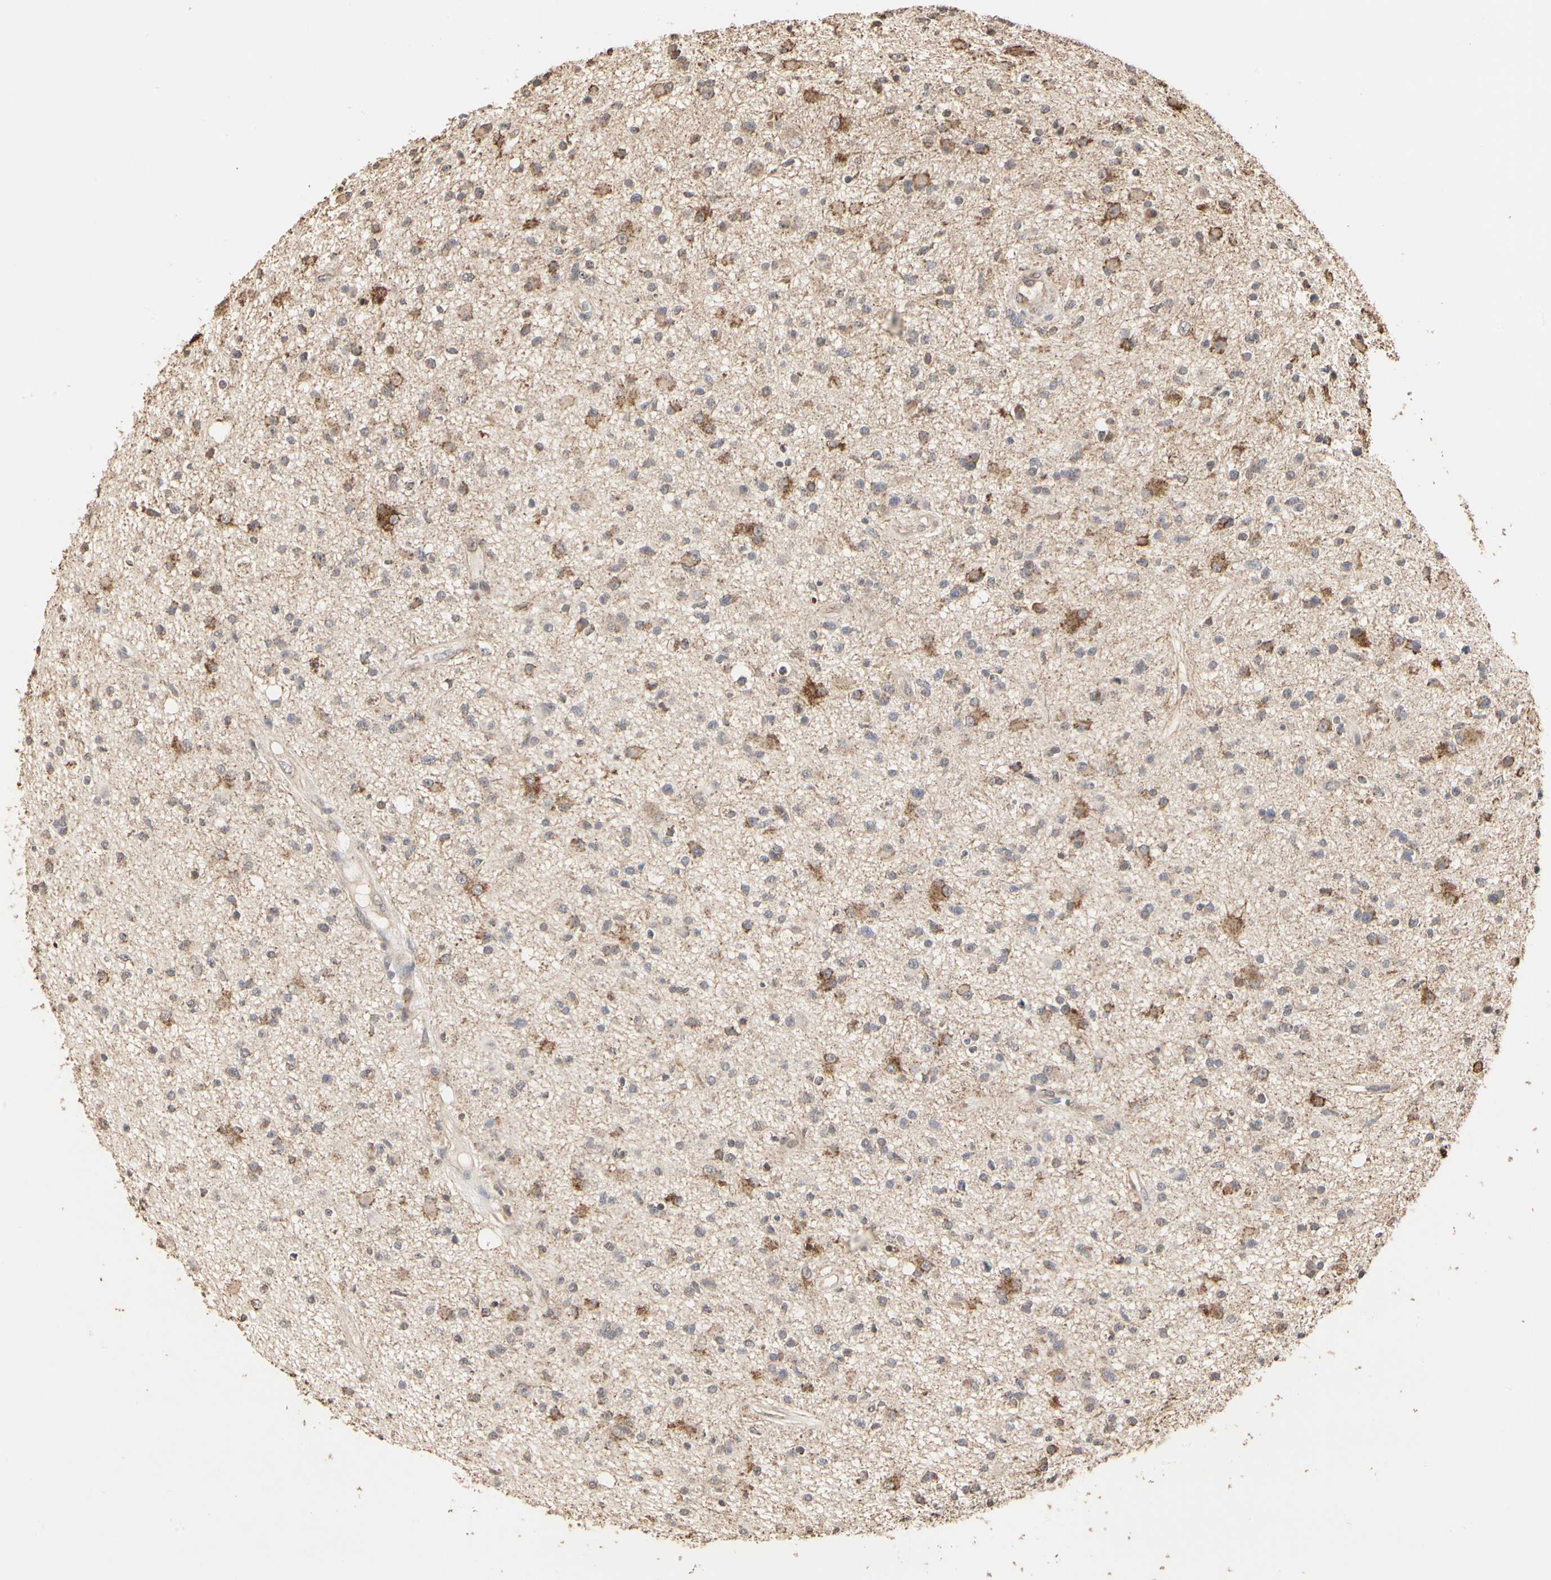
{"staining": {"intensity": "moderate", "quantity": "25%-75%", "location": "cytoplasmic/membranous"}, "tissue": "glioma", "cell_type": "Tumor cells", "image_type": "cancer", "snomed": [{"axis": "morphology", "description": "Glioma, malignant, High grade"}, {"axis": "topography", "description": "Brain"}], "caption": "Glioma was stained to show a protein in brown. There is medium levels of moderate cytoplasmic/membranous expression in about 25%-75% of tumor cells. The staining is performed using DAB (3,3'-diaminobenzidine) brown chromogen to label protein expression. The nuclei are counter-stained blue using hematoxylin.", "gene": "TAOK1", "patient": {"sex": "male", "age": 33}}